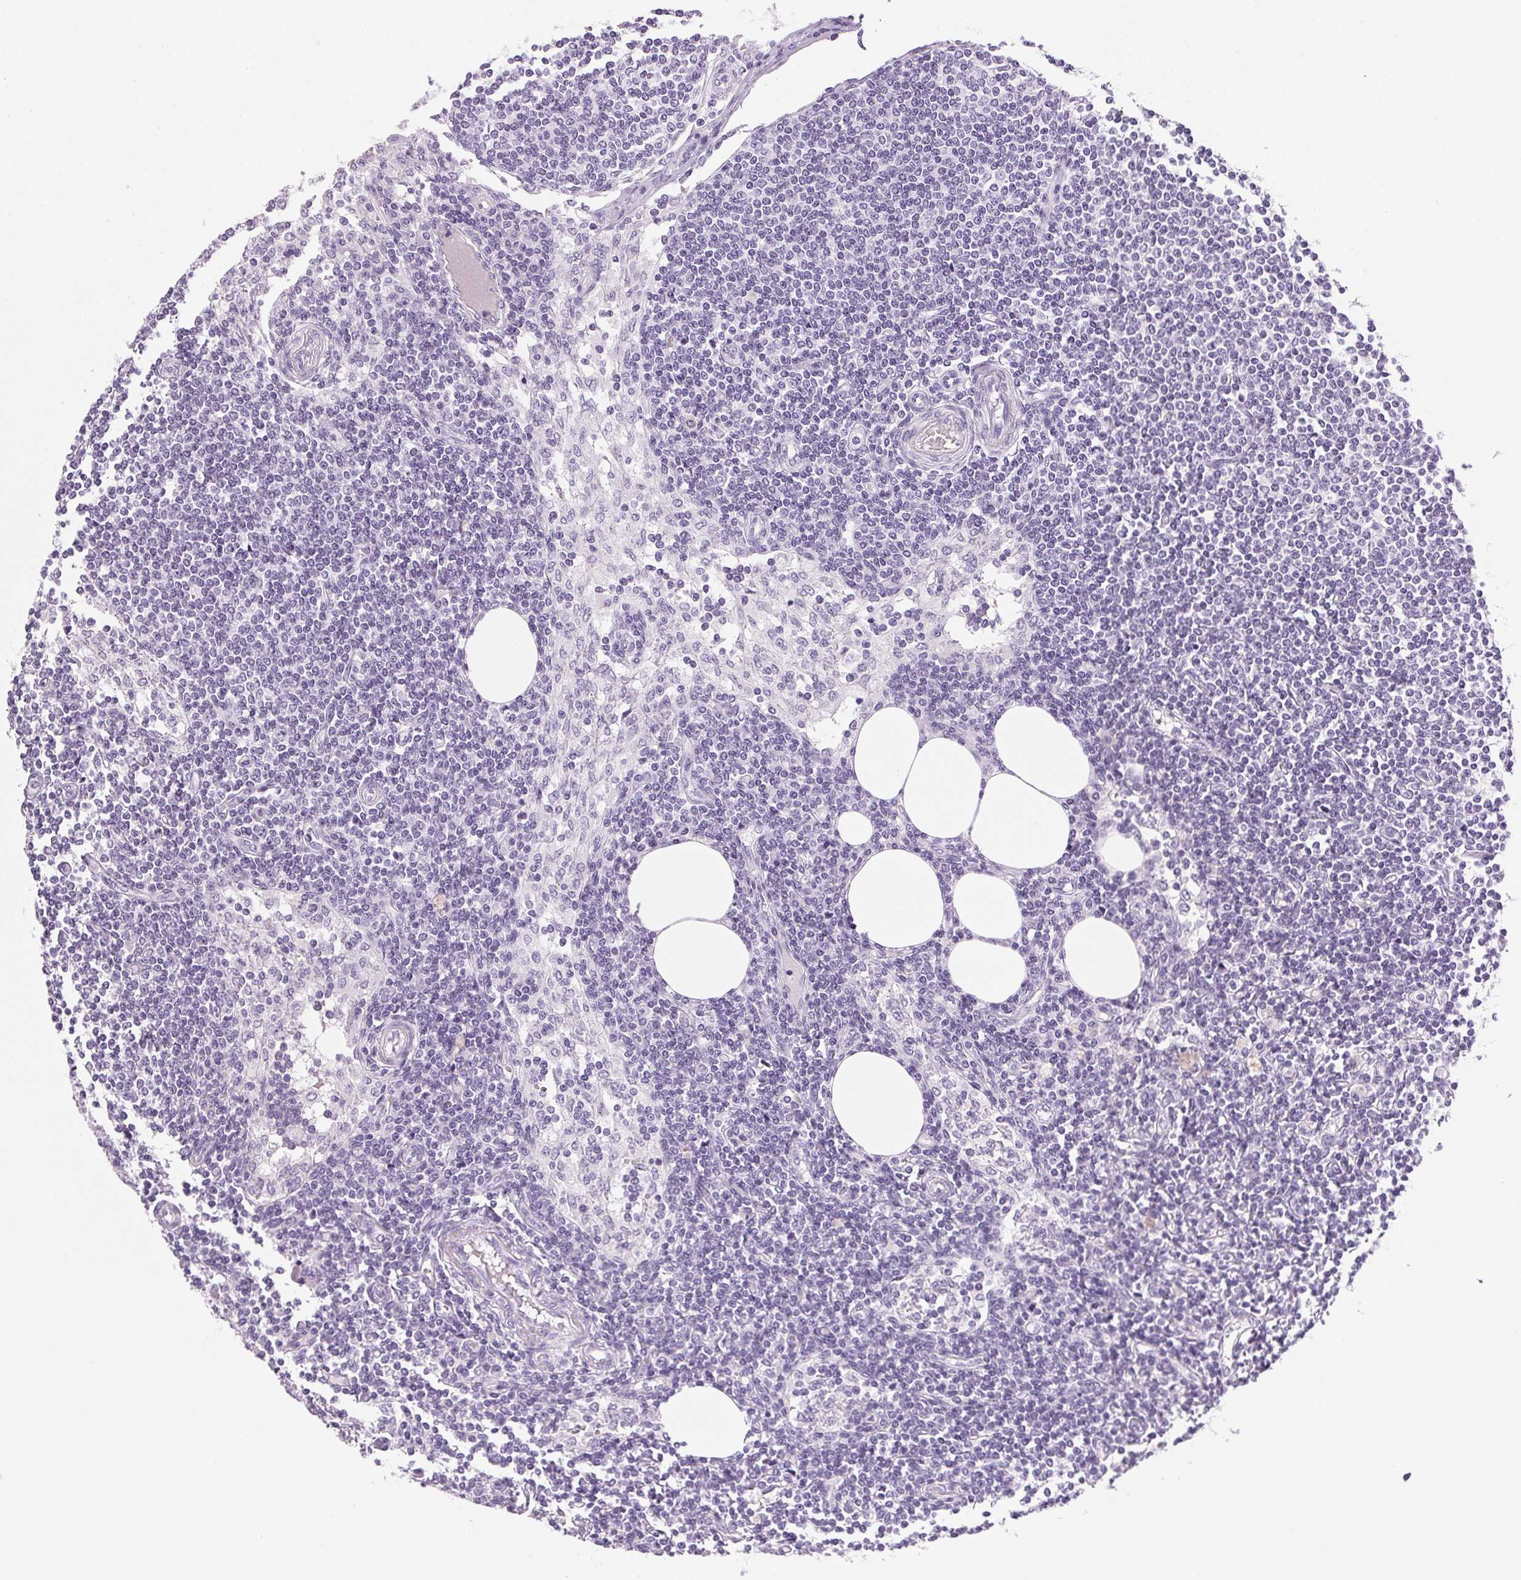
{"staining": {"intensity": "negative", "quantity": "none", "location": "none"}, "tissue": "lymph node", "cell_type": "Germinal center cells", "image_type": "normal", "snomed": [{"axis": "morphology", "description": "Normal tissue, NOS"}, {"axis": "topography", "description": "Lymph node"}], "caption": "Immunohistochemistry (IHC) image of normal human lymph node stained for a protein (brown), which reveals no positivity in germinal center cells. (DAB immunohistochemistry (IHC) with hematoxylin counter stain).", "gene": "IGFBP1", "patient": {"sex": "female", "age": 69}}